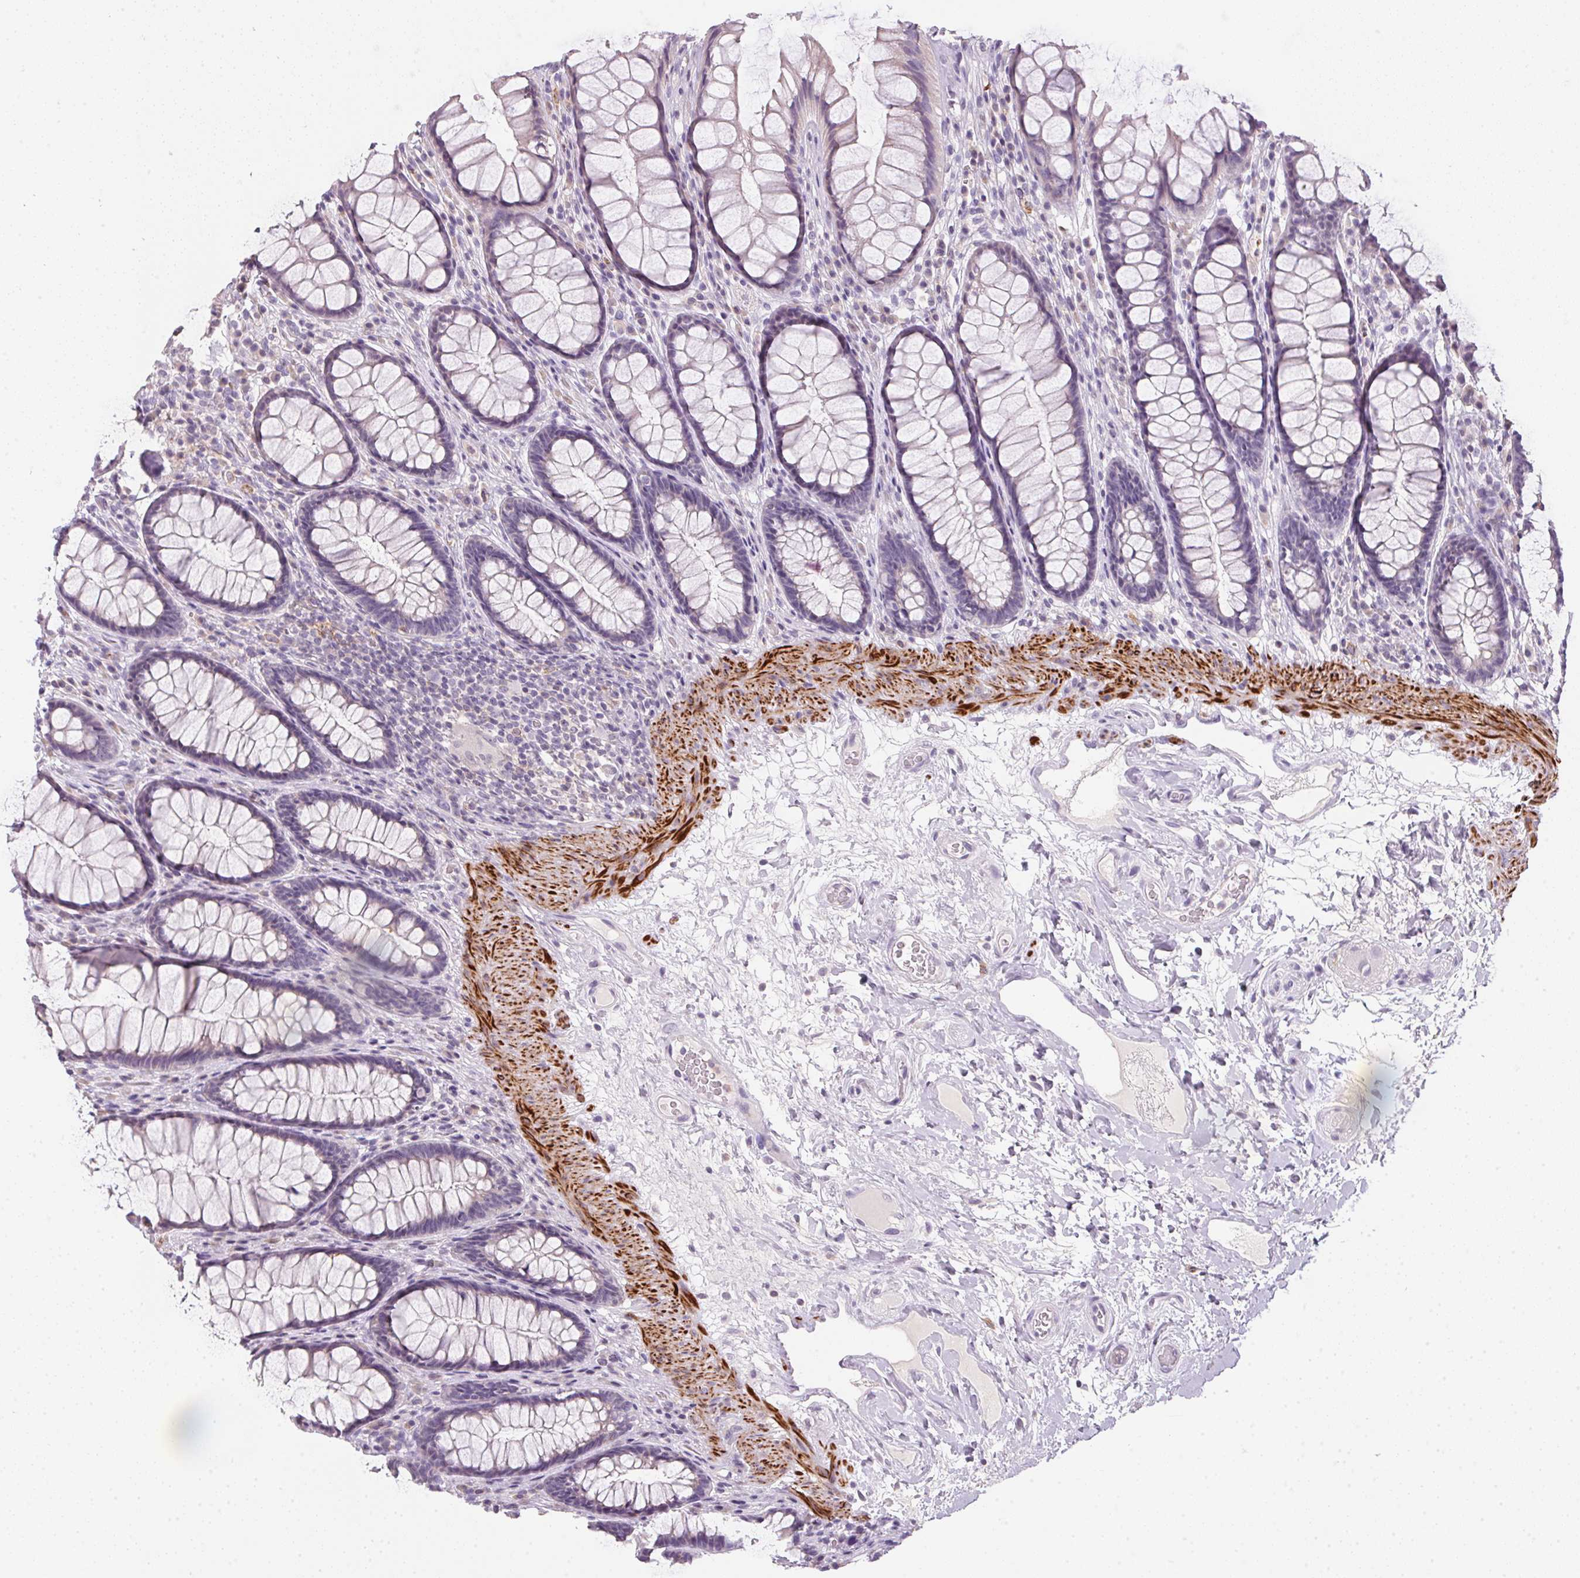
{"staining": {"intensity": "negative", "quantity": "none", "location": "none"}, "tissue": "rectum", "cell_type": "Glandular cells", "image_type": "normal", "snomed": [{"axis": "morphology", "description": "Normal tissue, NOS"}, {"axis": "topography", "description": "Rectum"}], "caption": "The photomicrograph displays no staining of glandular cells in benign rectum. The staining is performed using DAB brown chromogen with nuclei counter-stained in using hematoxylin.", "gene": "ECPAS", "patient": {"sex": "male", "age": 72}}